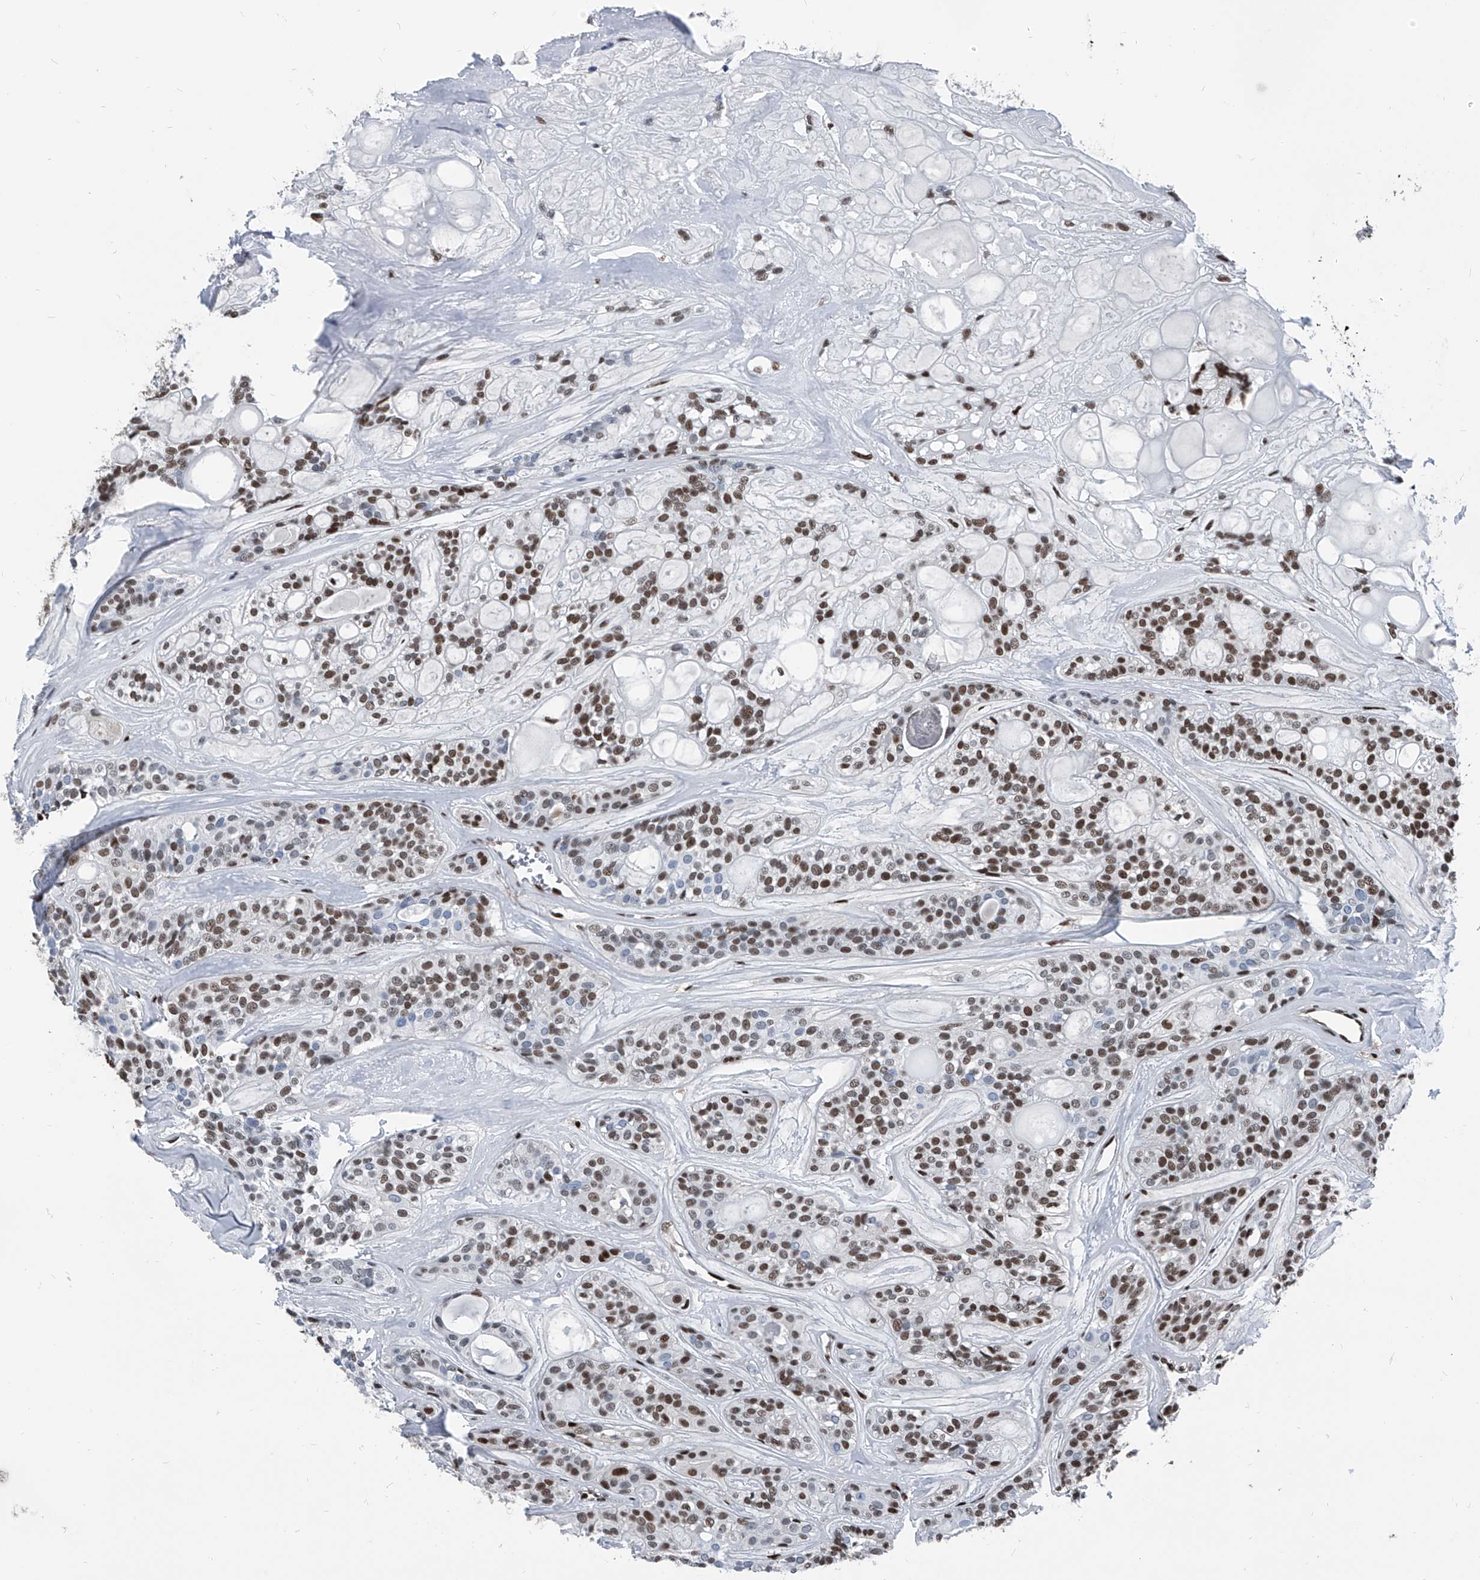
{"staining": {"intensity": "strong", "quantity": "<25%", "location": "nuclear"}, "tissue": "head and neck cancer", "cell_type": "Tumor cells", "image_type": "cancer", "snomed": [{"axis": "morphology", "description": "Adenocarcinoma, NOS"}, {"axis": "topography", "description": "Head-Neck"}], "caption": "A medium amount of strong nuclear positivity is present in approximately <25% of tumor cells in head and neck cancer (adenocarcinoma) tissue.", "gene": "FKBP5", "patient": {"sex": "male", "age": 66}}